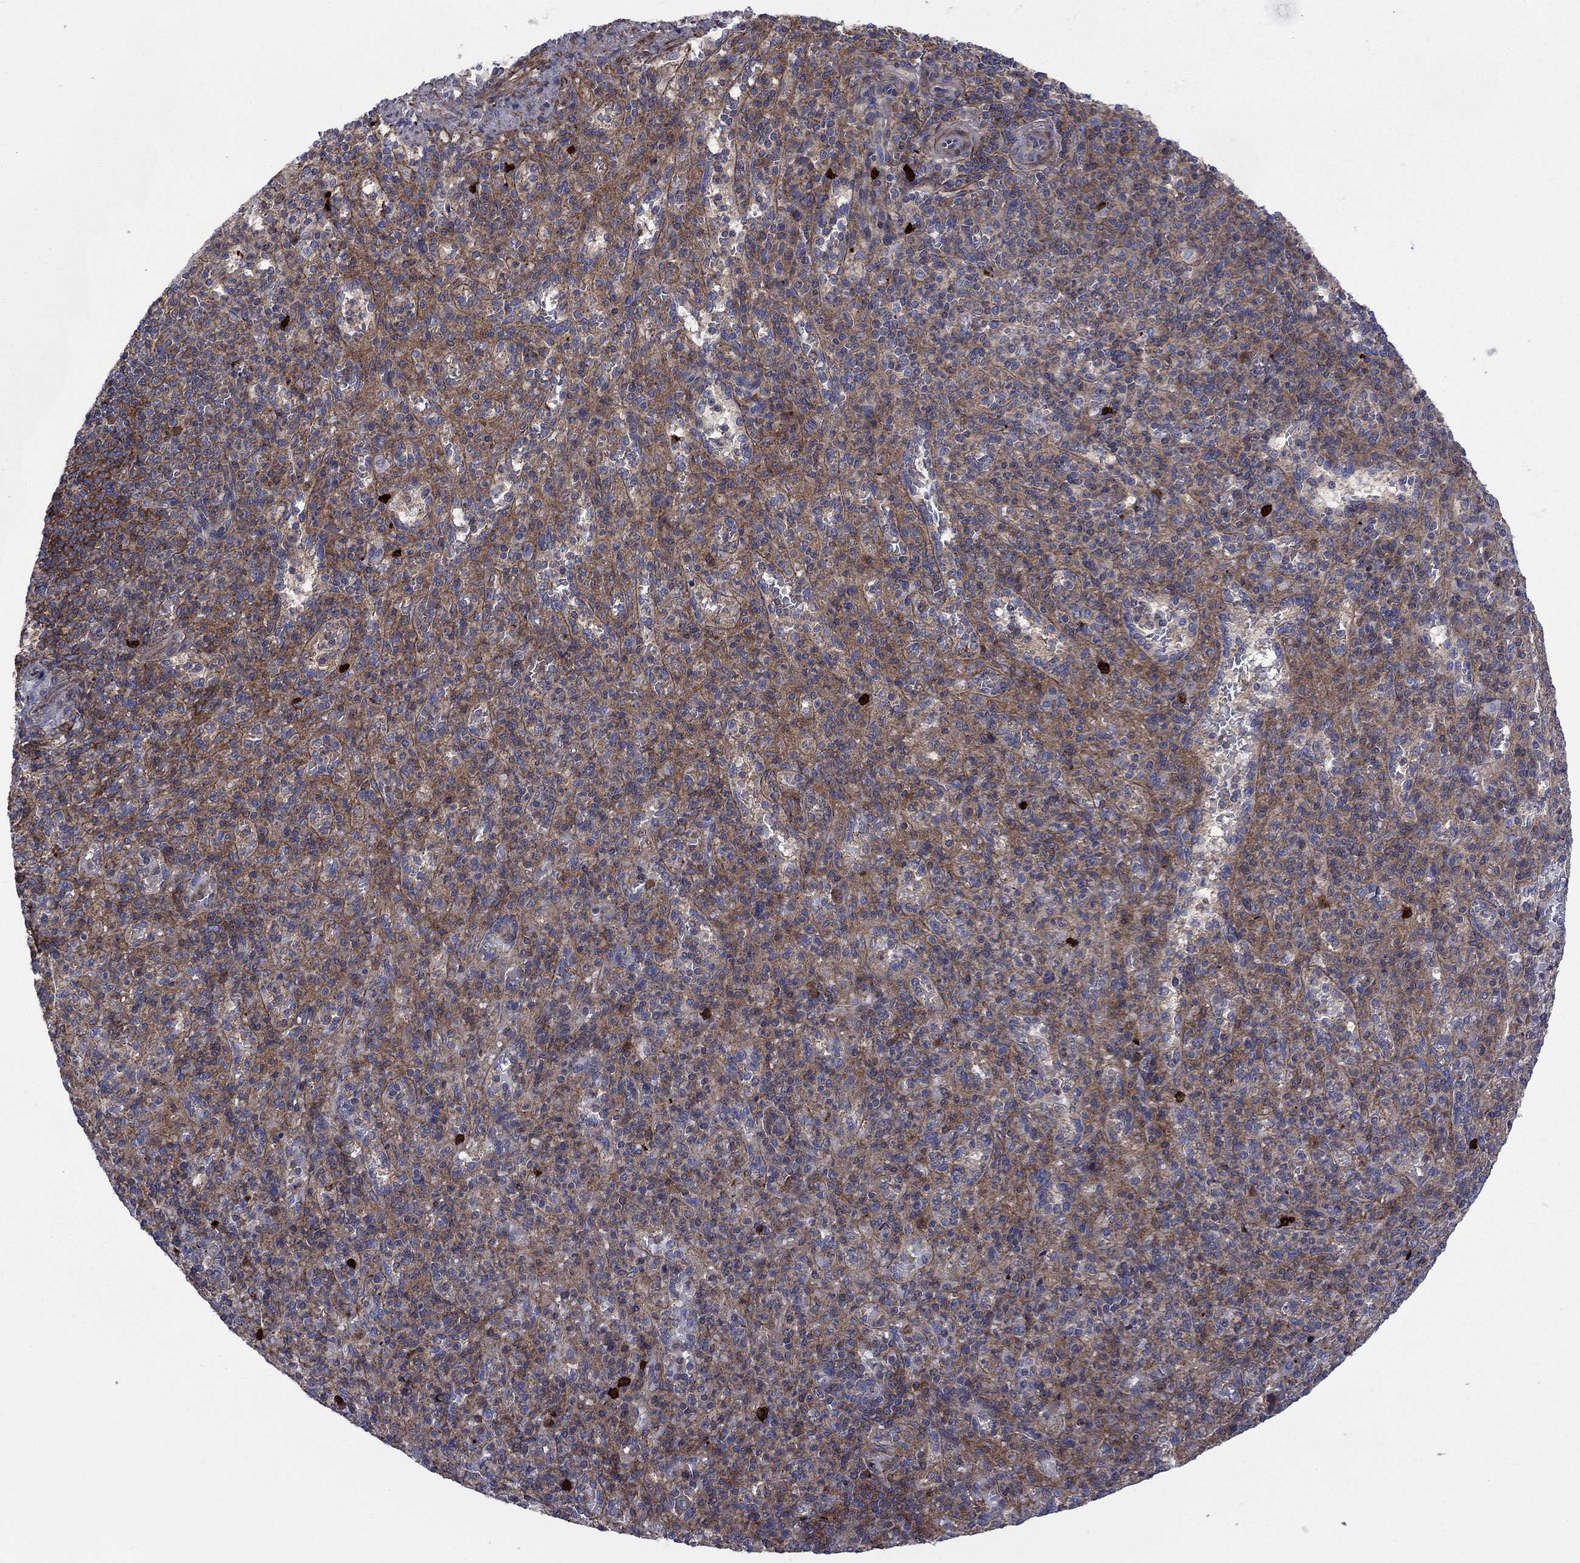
{"staining": {"intensity": "moderate", "quantity": "25%-75%", "location": "cytoplasmic/membranous"}, "tissue": "spleen", "cell_type": "Cells in red pulp", "image_type": "normal", "snomed": [{"axis": "morphology", "description": "Normal tissue, NOS"}, {"axis": "topography", "description": "Spleen"}], "caption": "Cells in red pulp display moderate cytoplasmic/membranous positivity in approximately 25%-75% of cells in normal spleen. The staining was performed using DAB (3,3'-diaminobenzidine), with brown indicating positive protein expression. Nuclei are stained blue with hematoxylin.", "gene": "PAG1", "patient": {"sex": "female", "age": 74}}